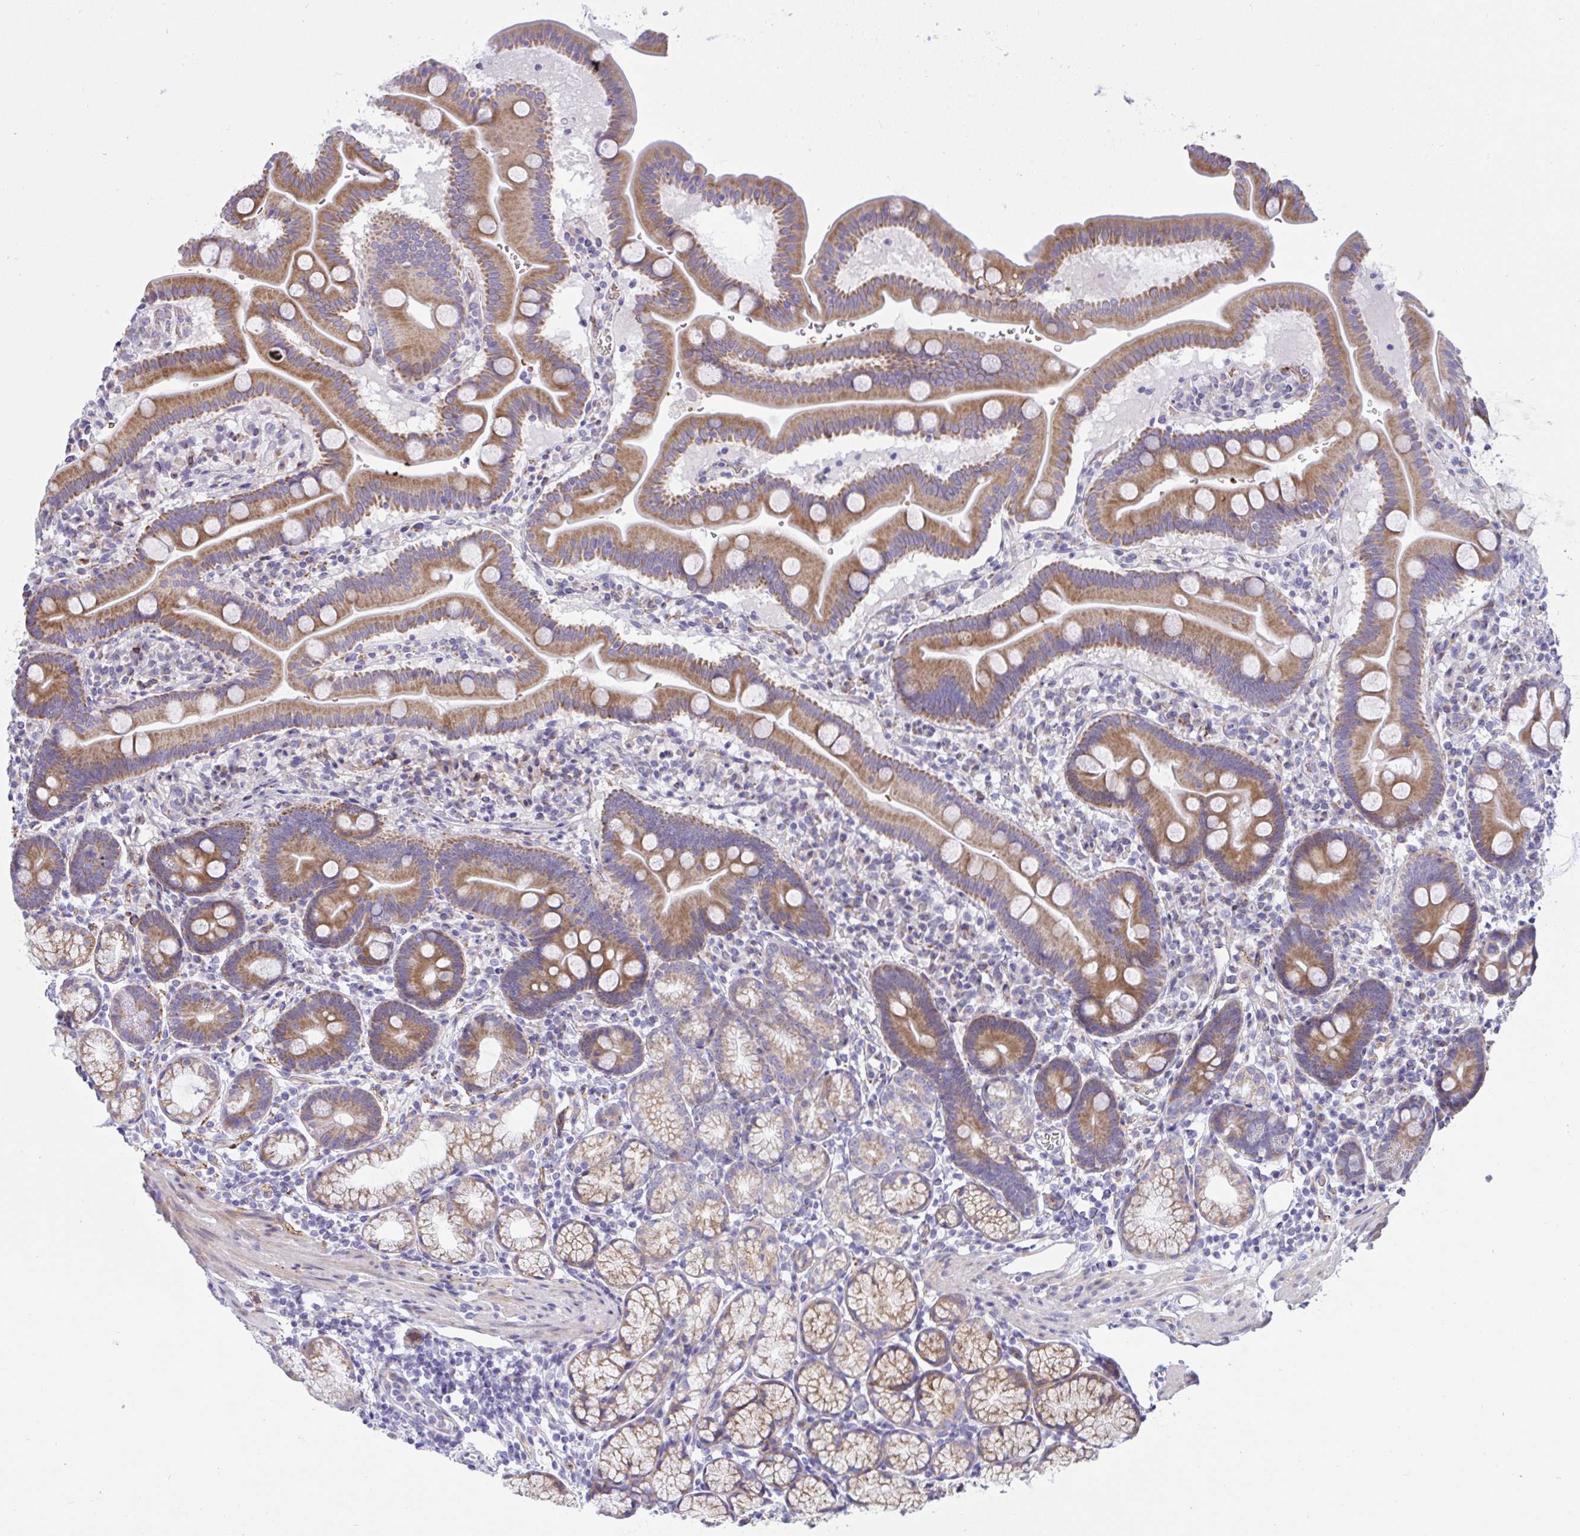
{"staining": {"intensity": "moderate", "quantity": ">75%", "location": "cytoplasmic/membranous"}, "tissue": "duodenum", "cell_type": "Glandular cells", "image_type": "normal", "snomed": [{"axis": "morphology", "description": "Normal tissue, NOS"}, {"axis": "topography", "description": "Duodenum"}], "caption": "Human duodenum stained with a brown dye reveals moderate cytoplasmic/membranous positive staining in about >75% of glandular cells.", "gene": "NTN1", "patient": {"sex": "male", "age": 59}}